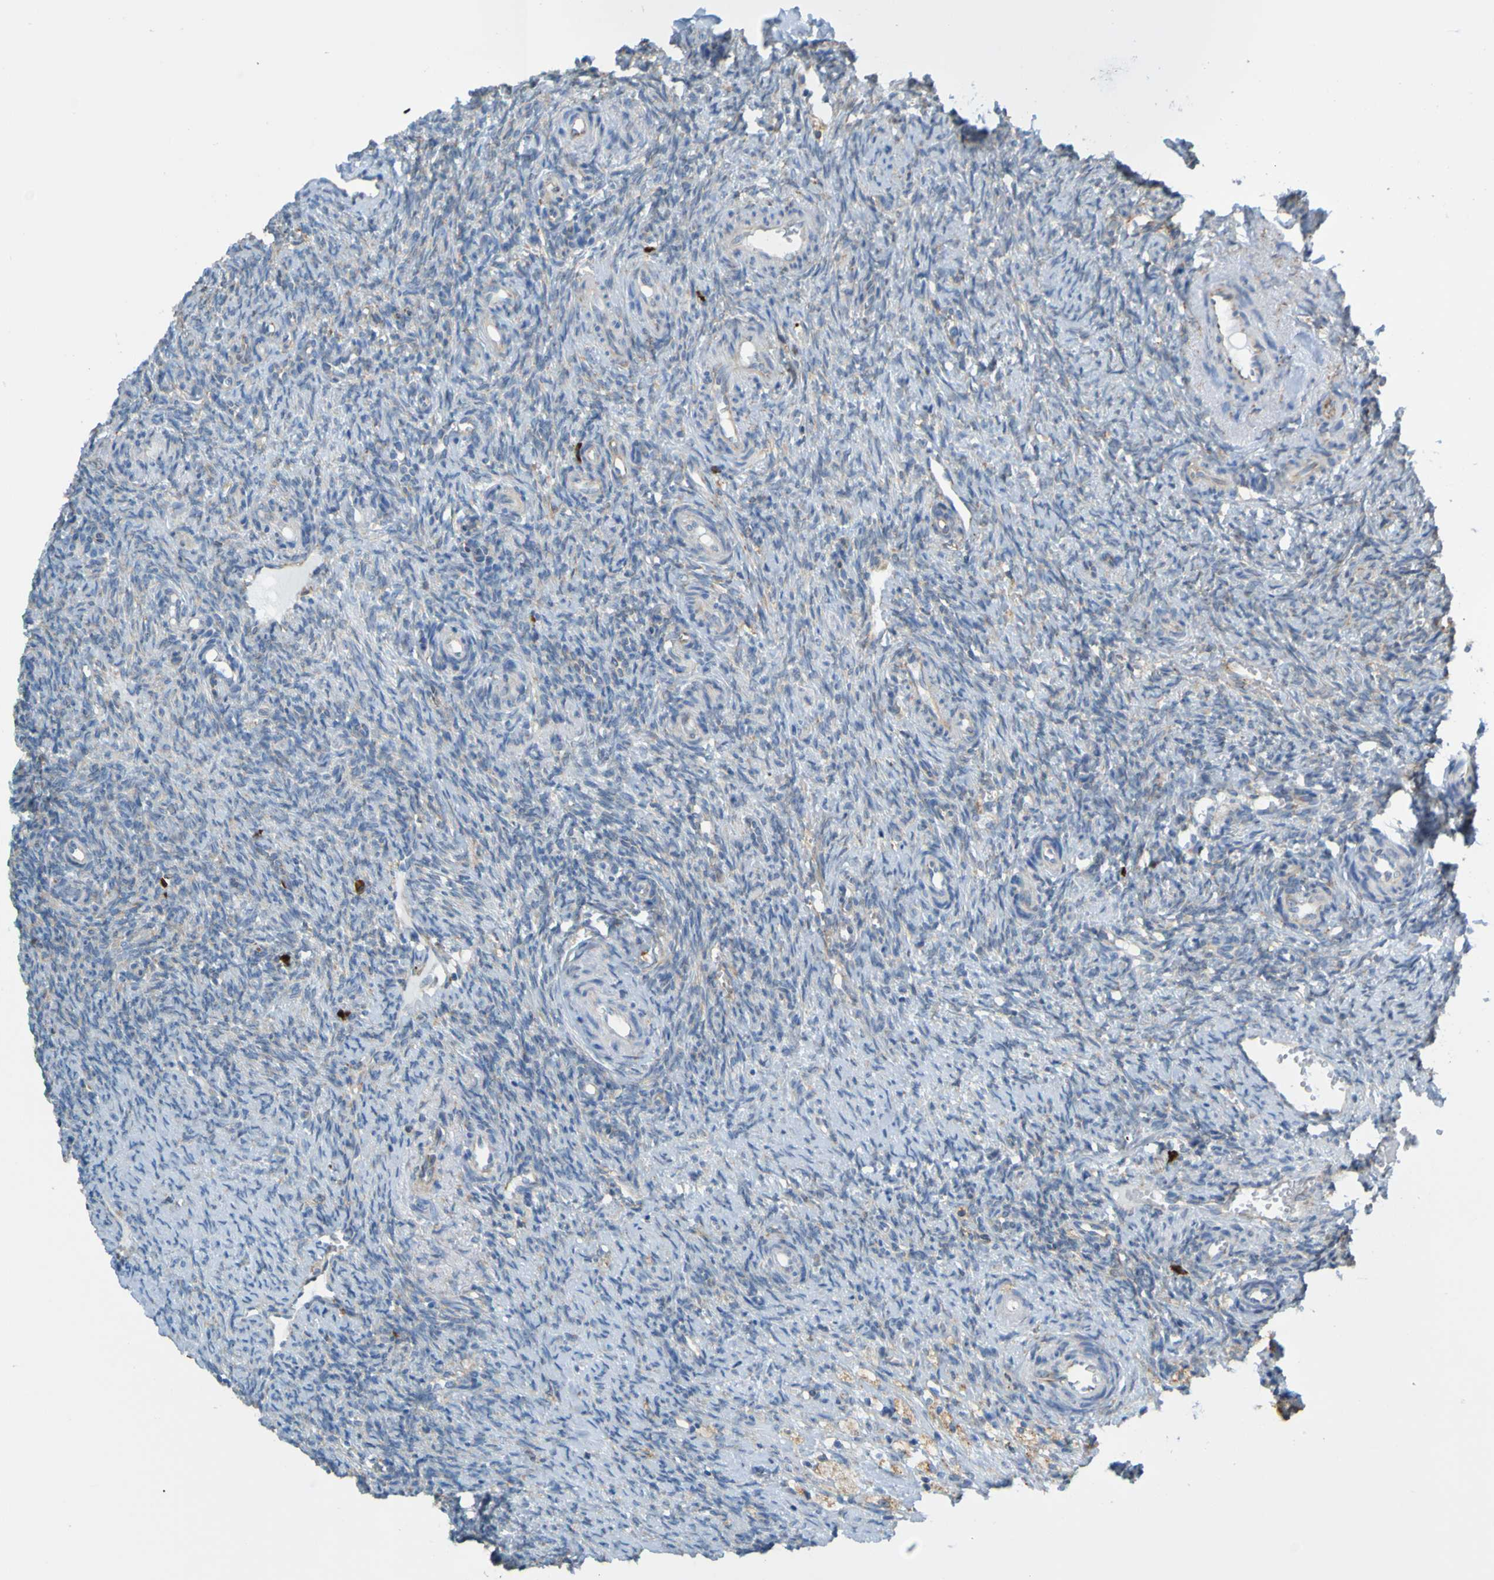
{"staining": {"intensity": "moderate", "quantity": "25%-75%", "location": "cytoplasmic/membranous"}, "tissue": "ovary", "cell_type": "Follicle cells", "image_type": "normal", "snomed": [{"axis": "morphology", "description": "Normal tissue, NOS"}, {"axis": "topography", "description": "Ovary"}], "caption": "Immunohistochemical staining of unremarkable ovary shows 25%-75% levels of moderate cytoplasmic/membranous protein expression in about 25%-75% of follicle cells. Nuclei are stained in blue.", "gene": "SSR1", "patient": {"sex": "female", "age": 41}}